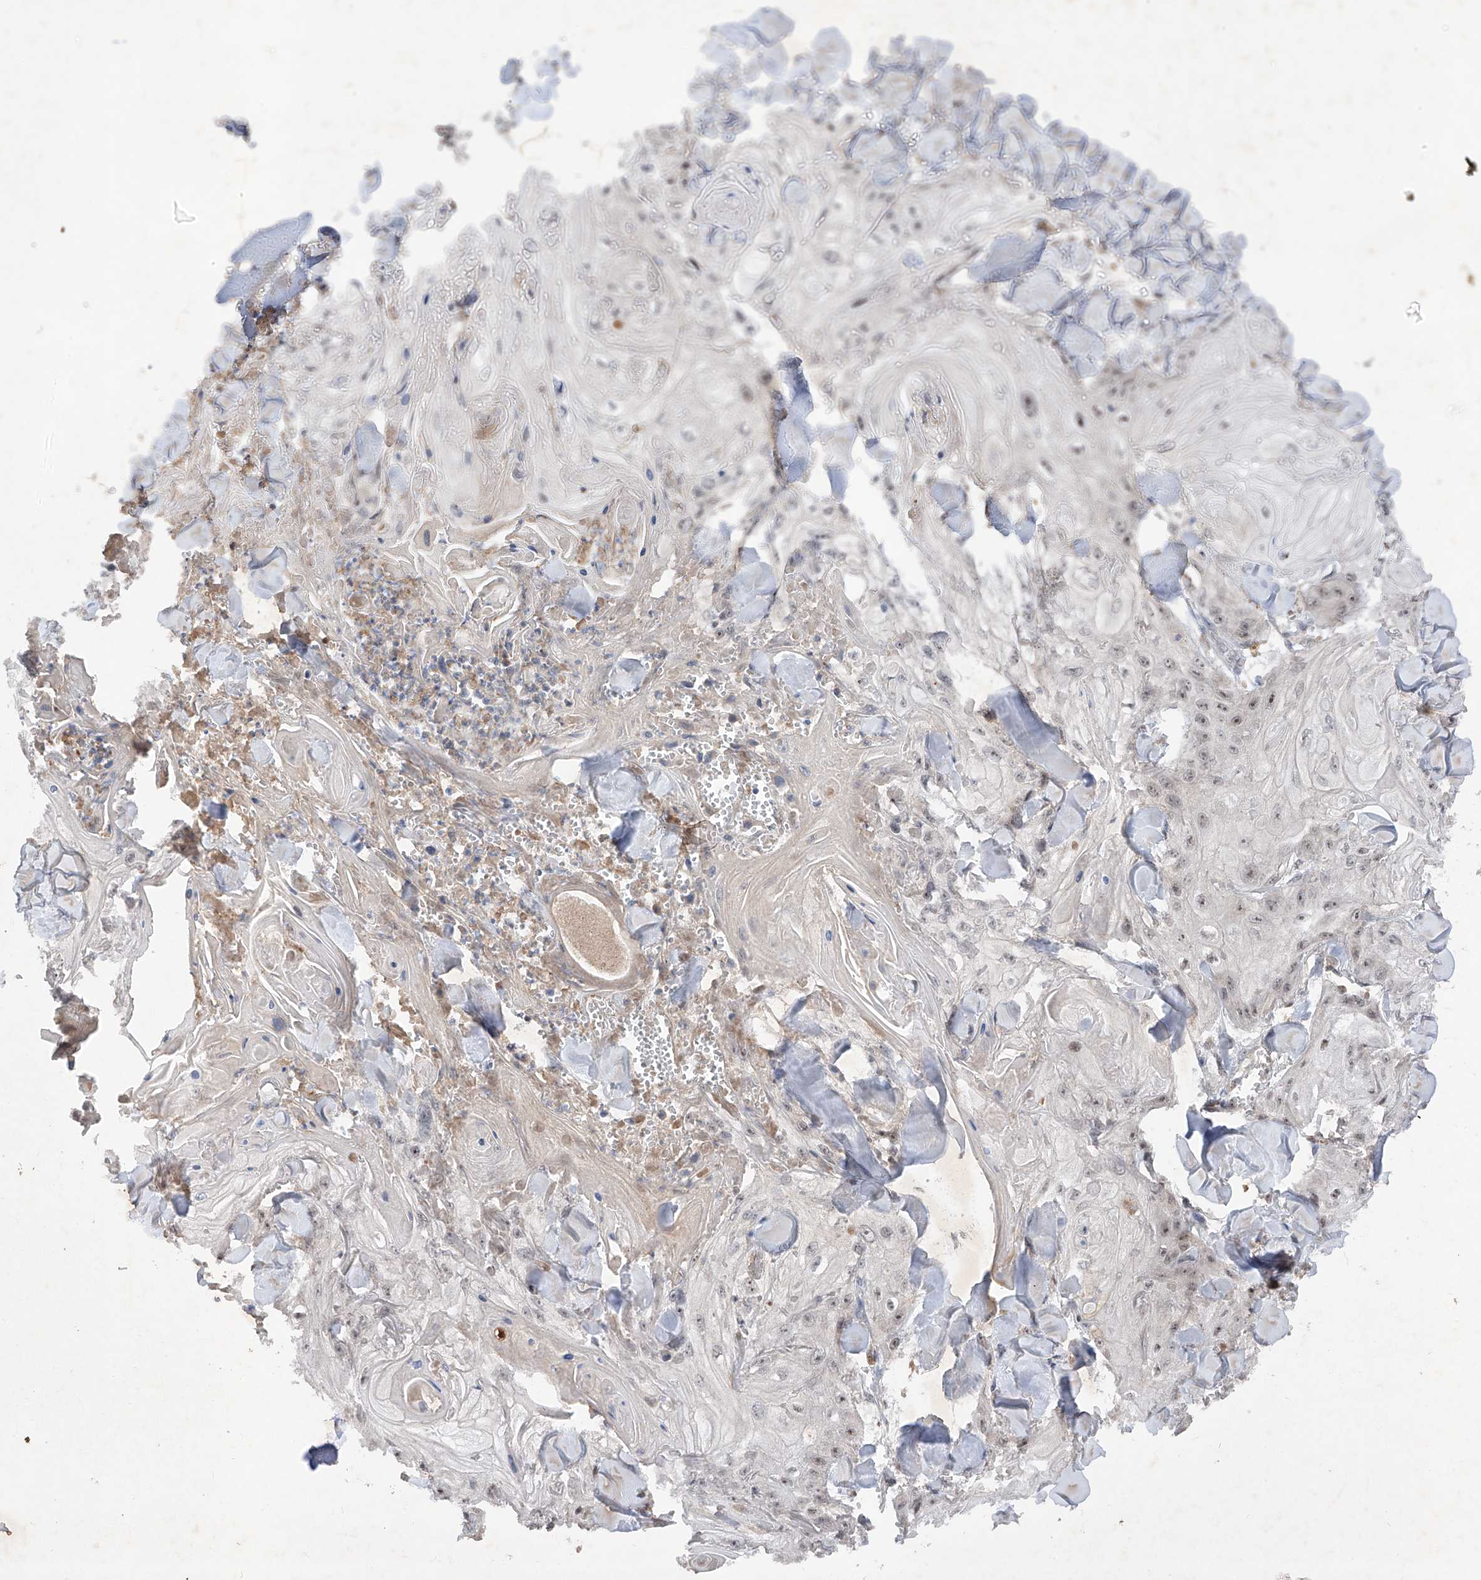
{"staining": {"intensity": "weak", "quantity": "25%-75%", "location": "nuclear"}, "tissue": "skin cancer", "cell_type": "Tumor cells", "image_type": "cancer", "snomed": [{"axis": "morphology", "description": "Squamous cell carcinoma, NOS"}, {"axis": "topography", "description": "Skin"}], "caption": "The histopathology image shows a brown stain indicating the presence of a protein in the nuclear of tumor cells in skin squamous cell carcinoma.", "gene": "FAM135A", "patient": {"sex": "male", "age": 74}}